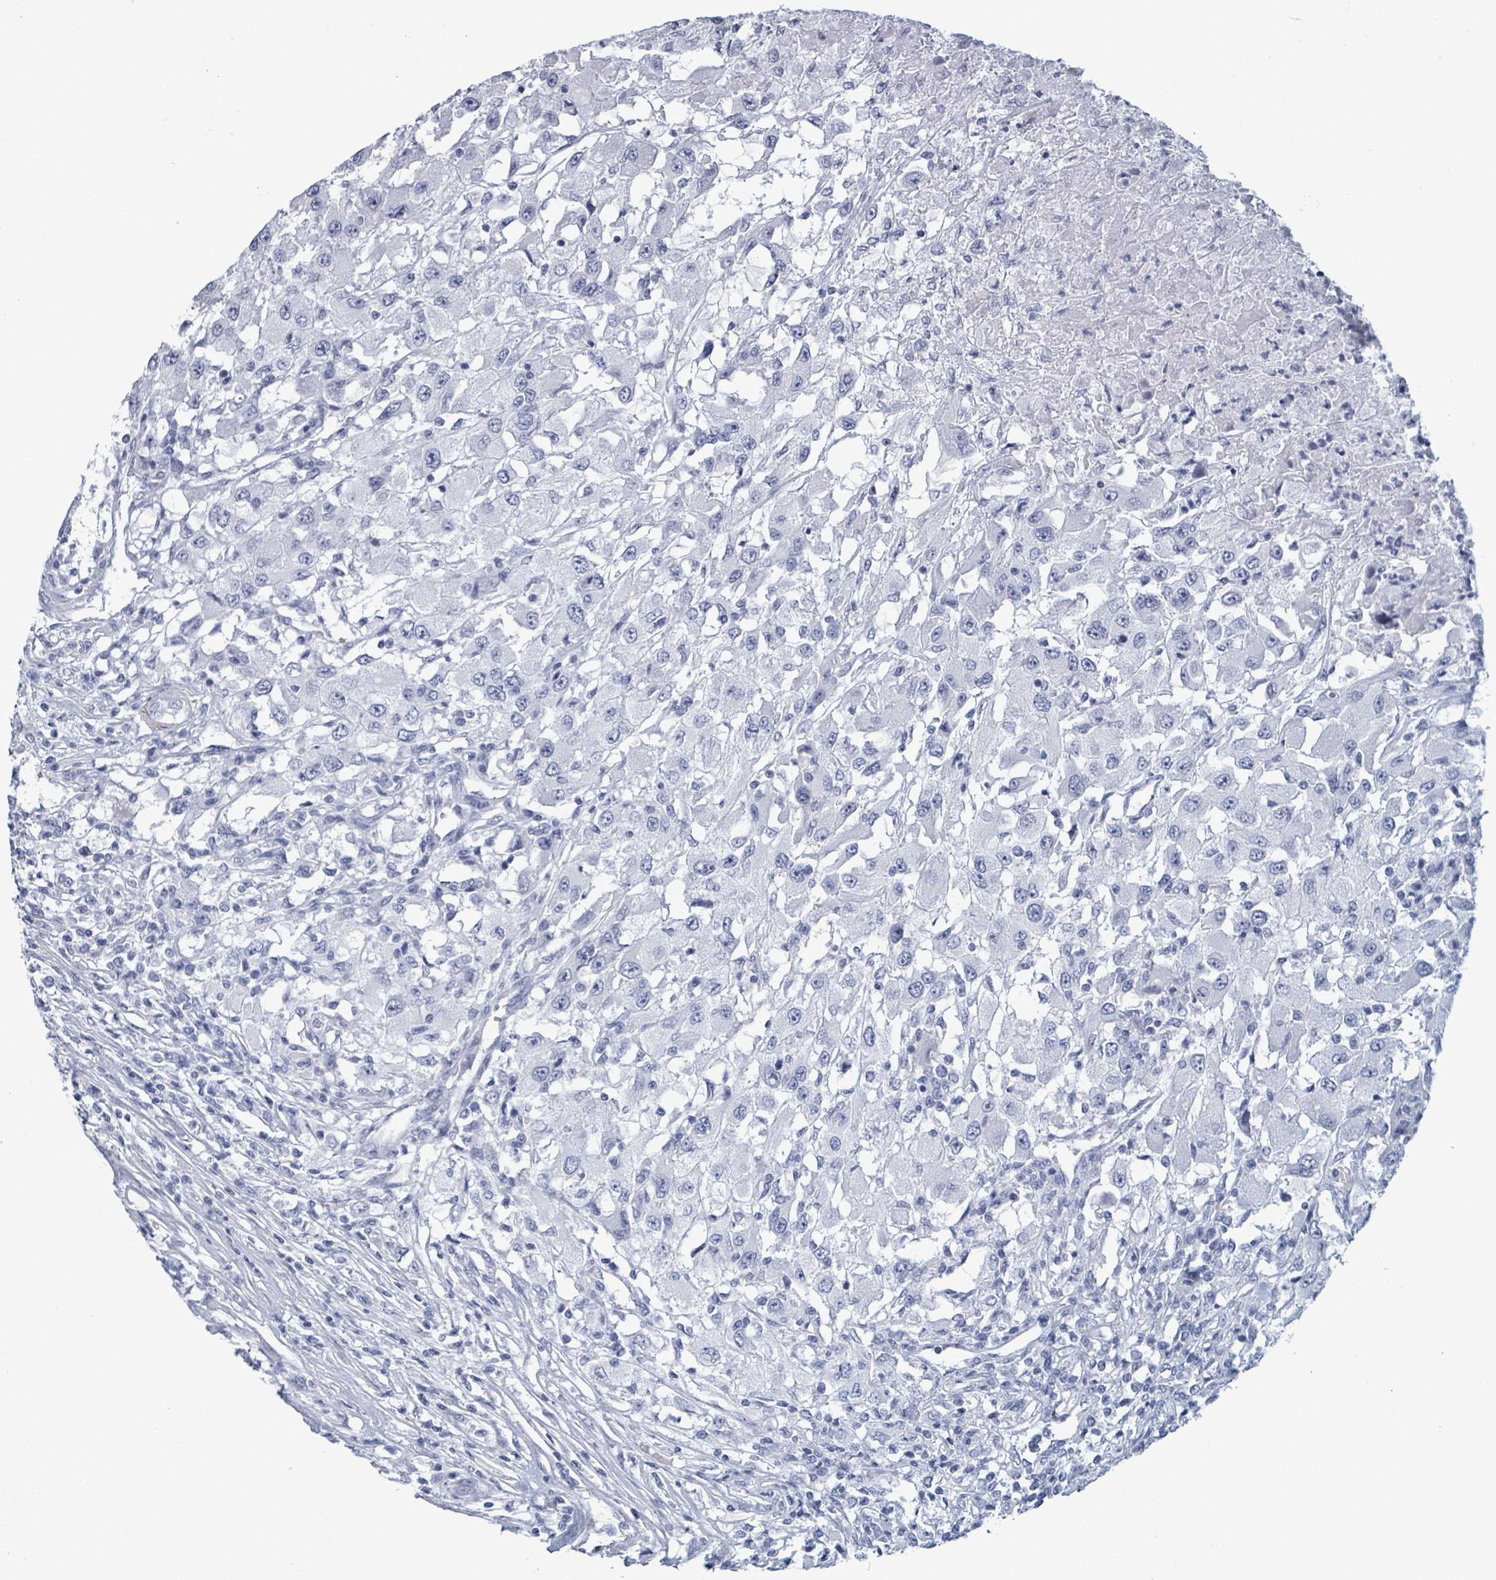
{"staining": {"intensity": "negative", "quantity": "none", "location": "none"}, "tissue": "renal cancer", "cell_type": "Tumor cells", "image_type": "cancer", "snomed": [{"axis": "morphology", "description": "Adenocarcinoma, NOS"}, {"axis": "topography", "description": "Kidney"}], "caption": "Immunohistochemical staining of renal cancer (adenocarcinoma) displays no significant staining in tumor cells.", "gene": "ZNF771", "patient": {"sex": "female", "age": 67}}